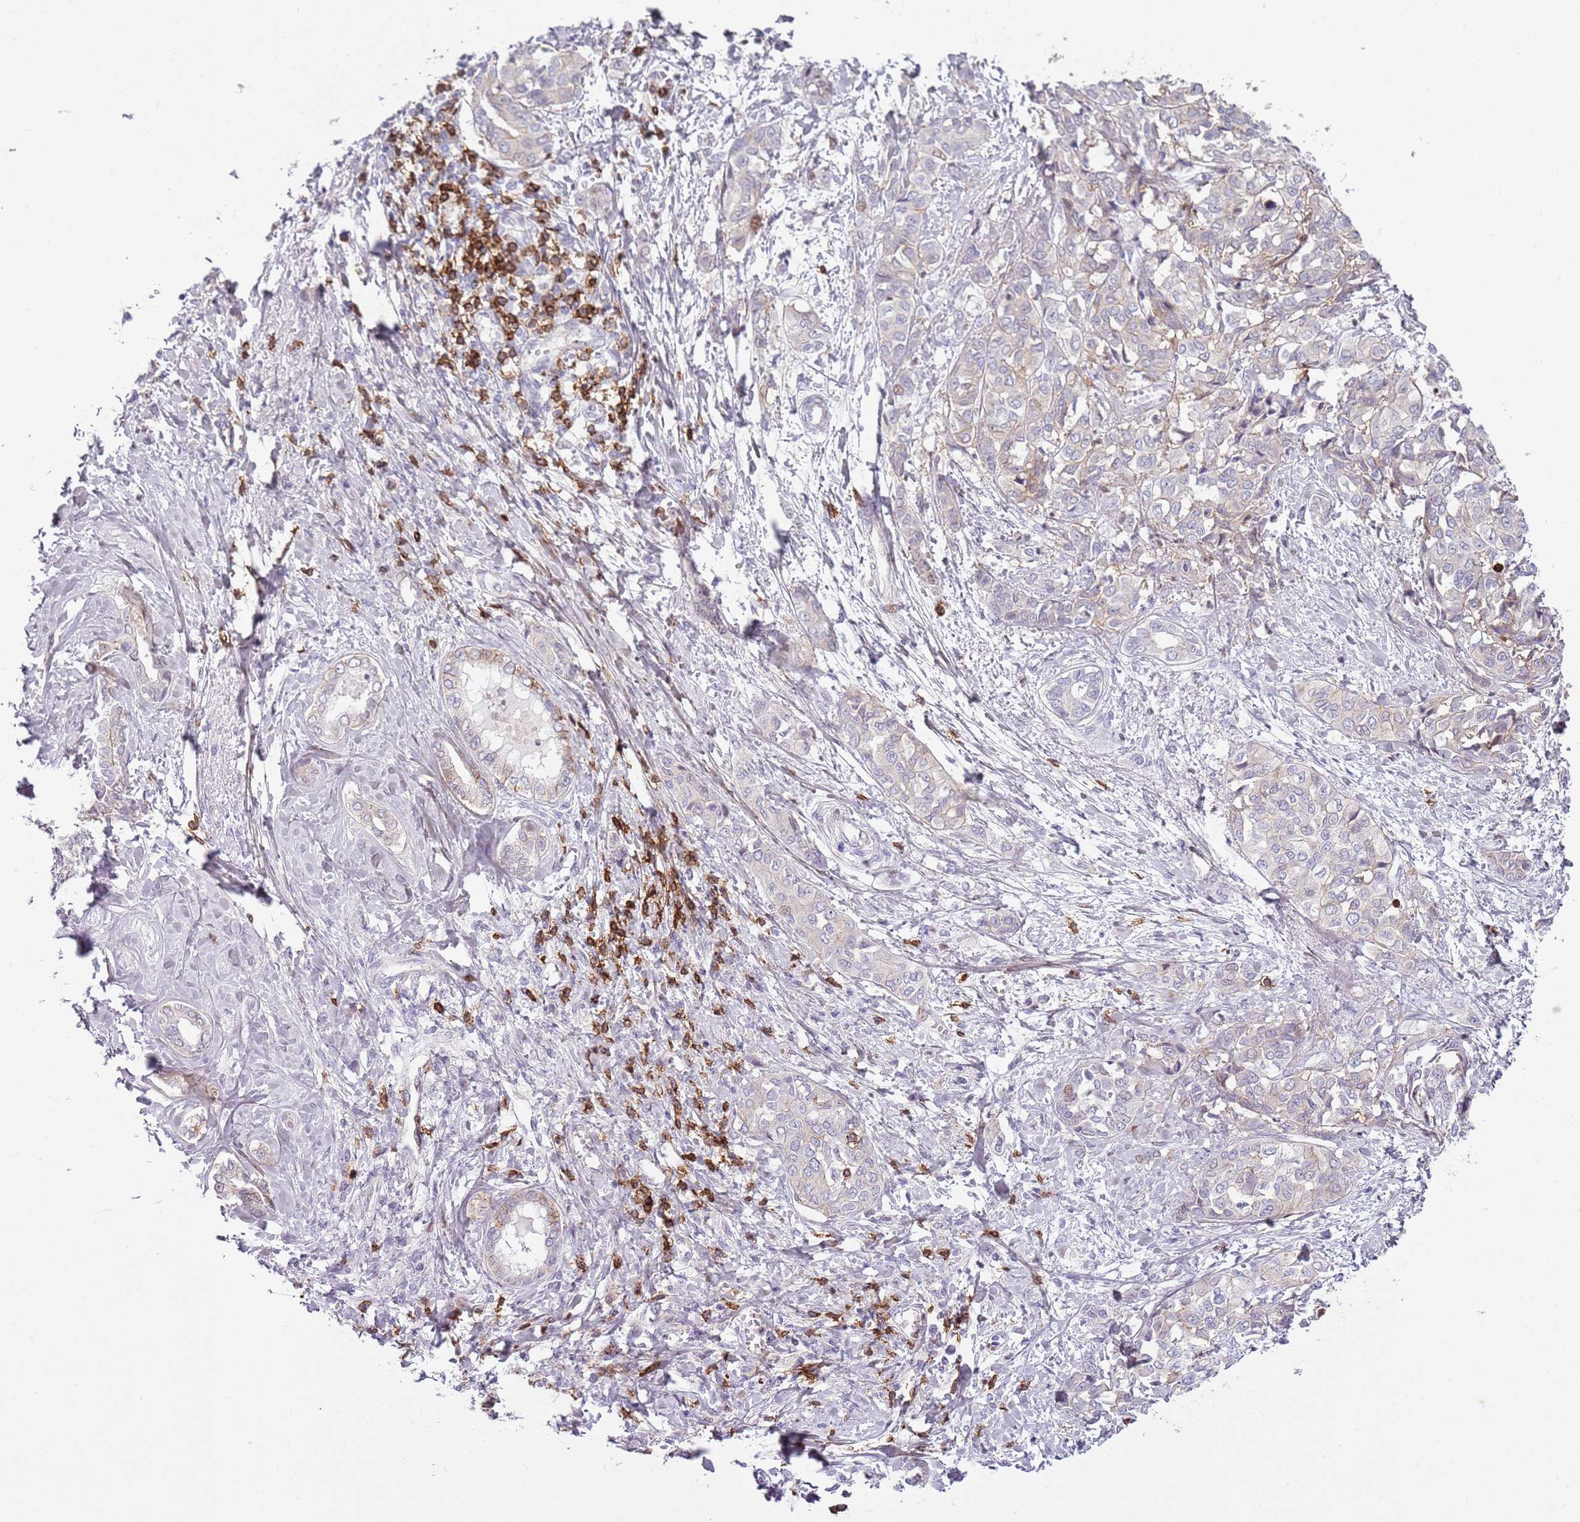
{"staining": {"intensity": "negative", "quantity": "none", "location": "none"}, "tissue": "liver cancer", "cell_type": "Tumor cells", "image_type": "cancer", "snomed": [{"axis": "morphology", "description": "Cholangiocarcinoma"}, {"axis": "topography", "description": "Liver"}], "caption": "Immunohistochemistry (IHC) of liver cancer shows no expression in tumor cells.", "gene": "ZNF583", "patient": {"sex": "female", "age": 77}}